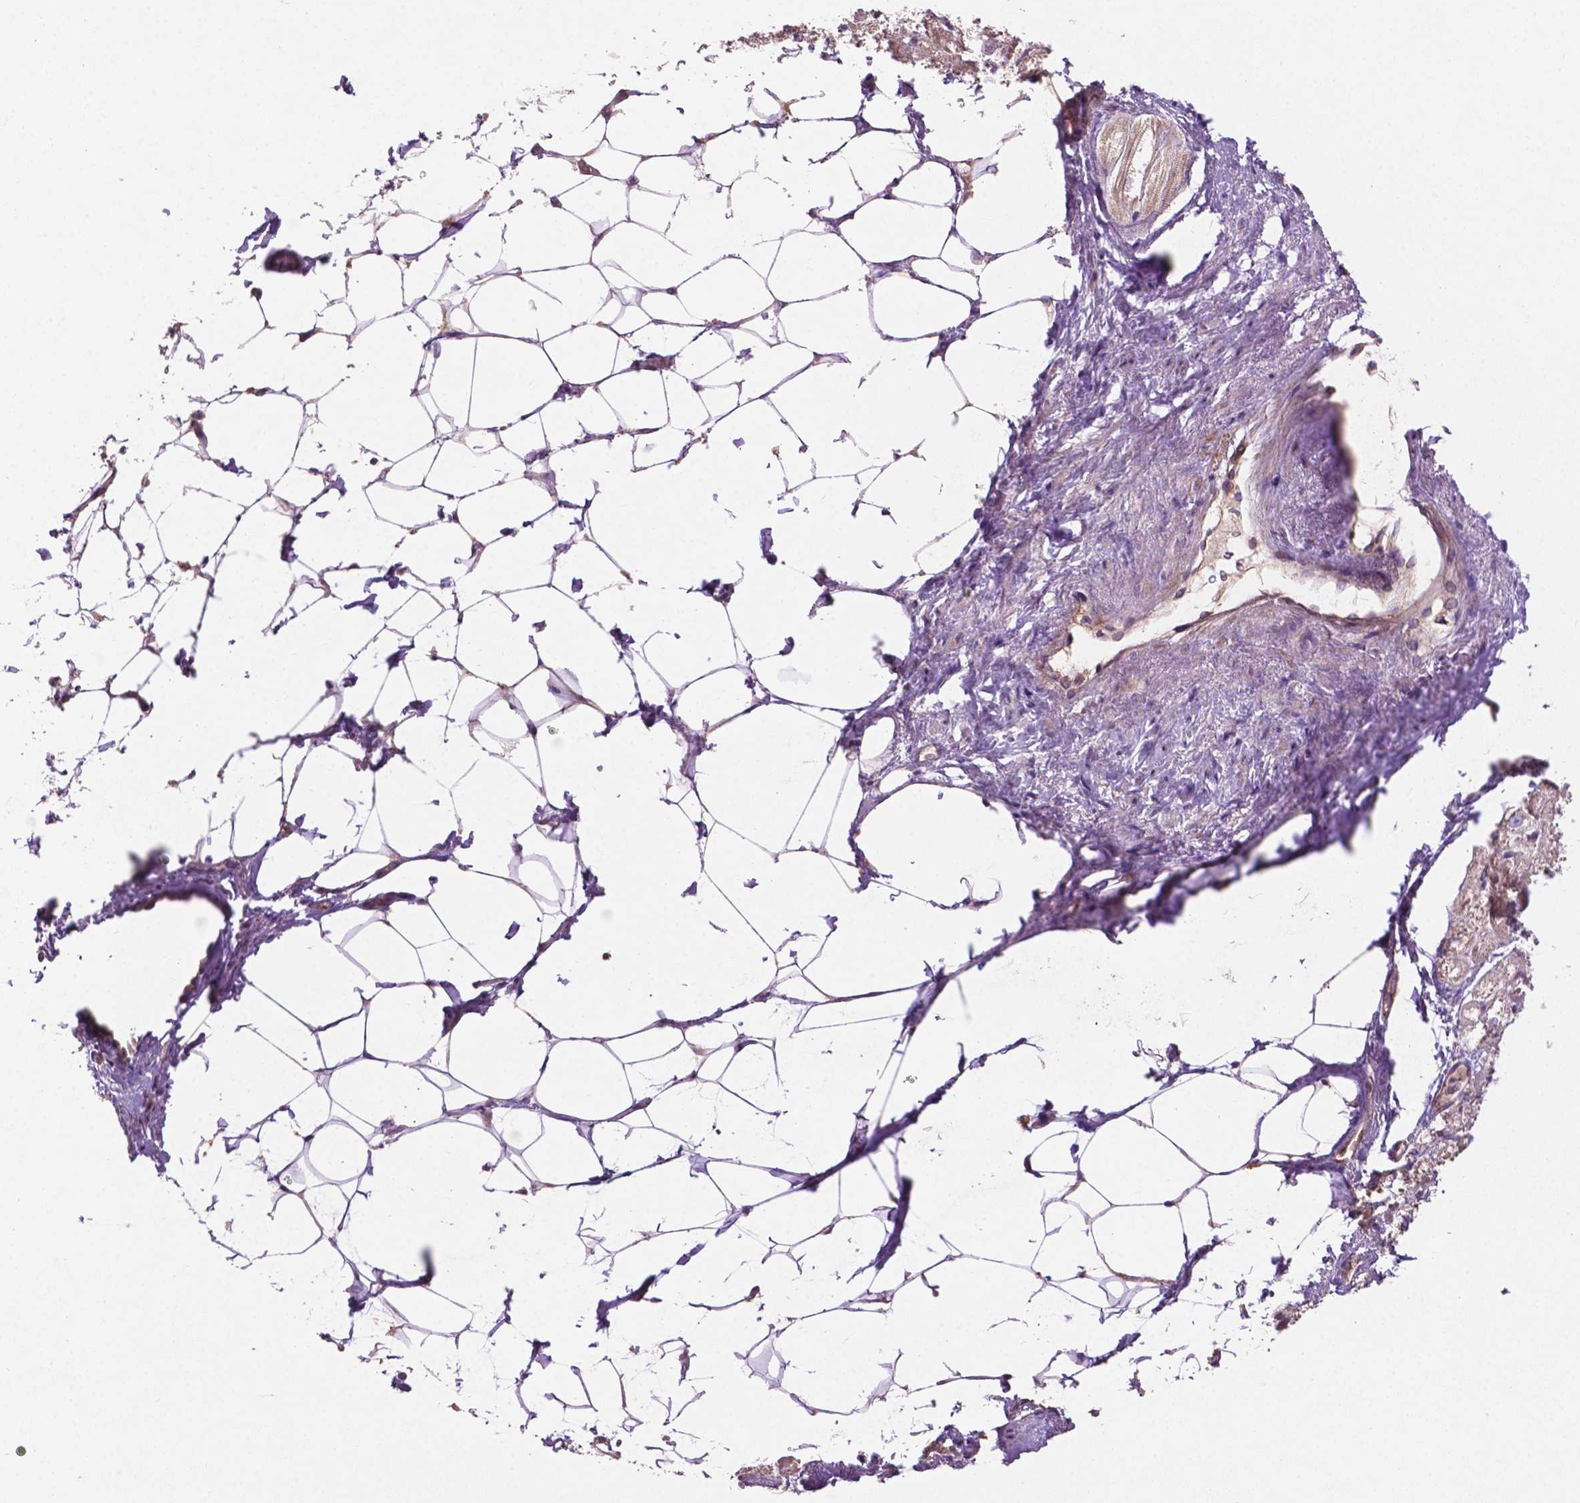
{"staining": {"intensity": "weak", "quantity": "25%-75%", "location": "cytoplasmic/membranous"}, "tissue": "heart muscle", "cell_type": "Cardiomyocytes", "image_type": "normal", "snomed": [{"axis": "morphology", "description": "Normal tissue, NOS"}, {"axis": "topography", "description": "Heart"}], "caption": "Heart muscle stained with DAB (3,3'-diaminobenzidine) immunohistochemistry demonstrates low levels of weak cytoplasmic/membranous expression in about 25%-75% of cardiomyocytes. (DAB IHC with brightfield microscopy, high magnification).", "gene": "ARL5C", "patient": {"sex": "female", "age": 69}}